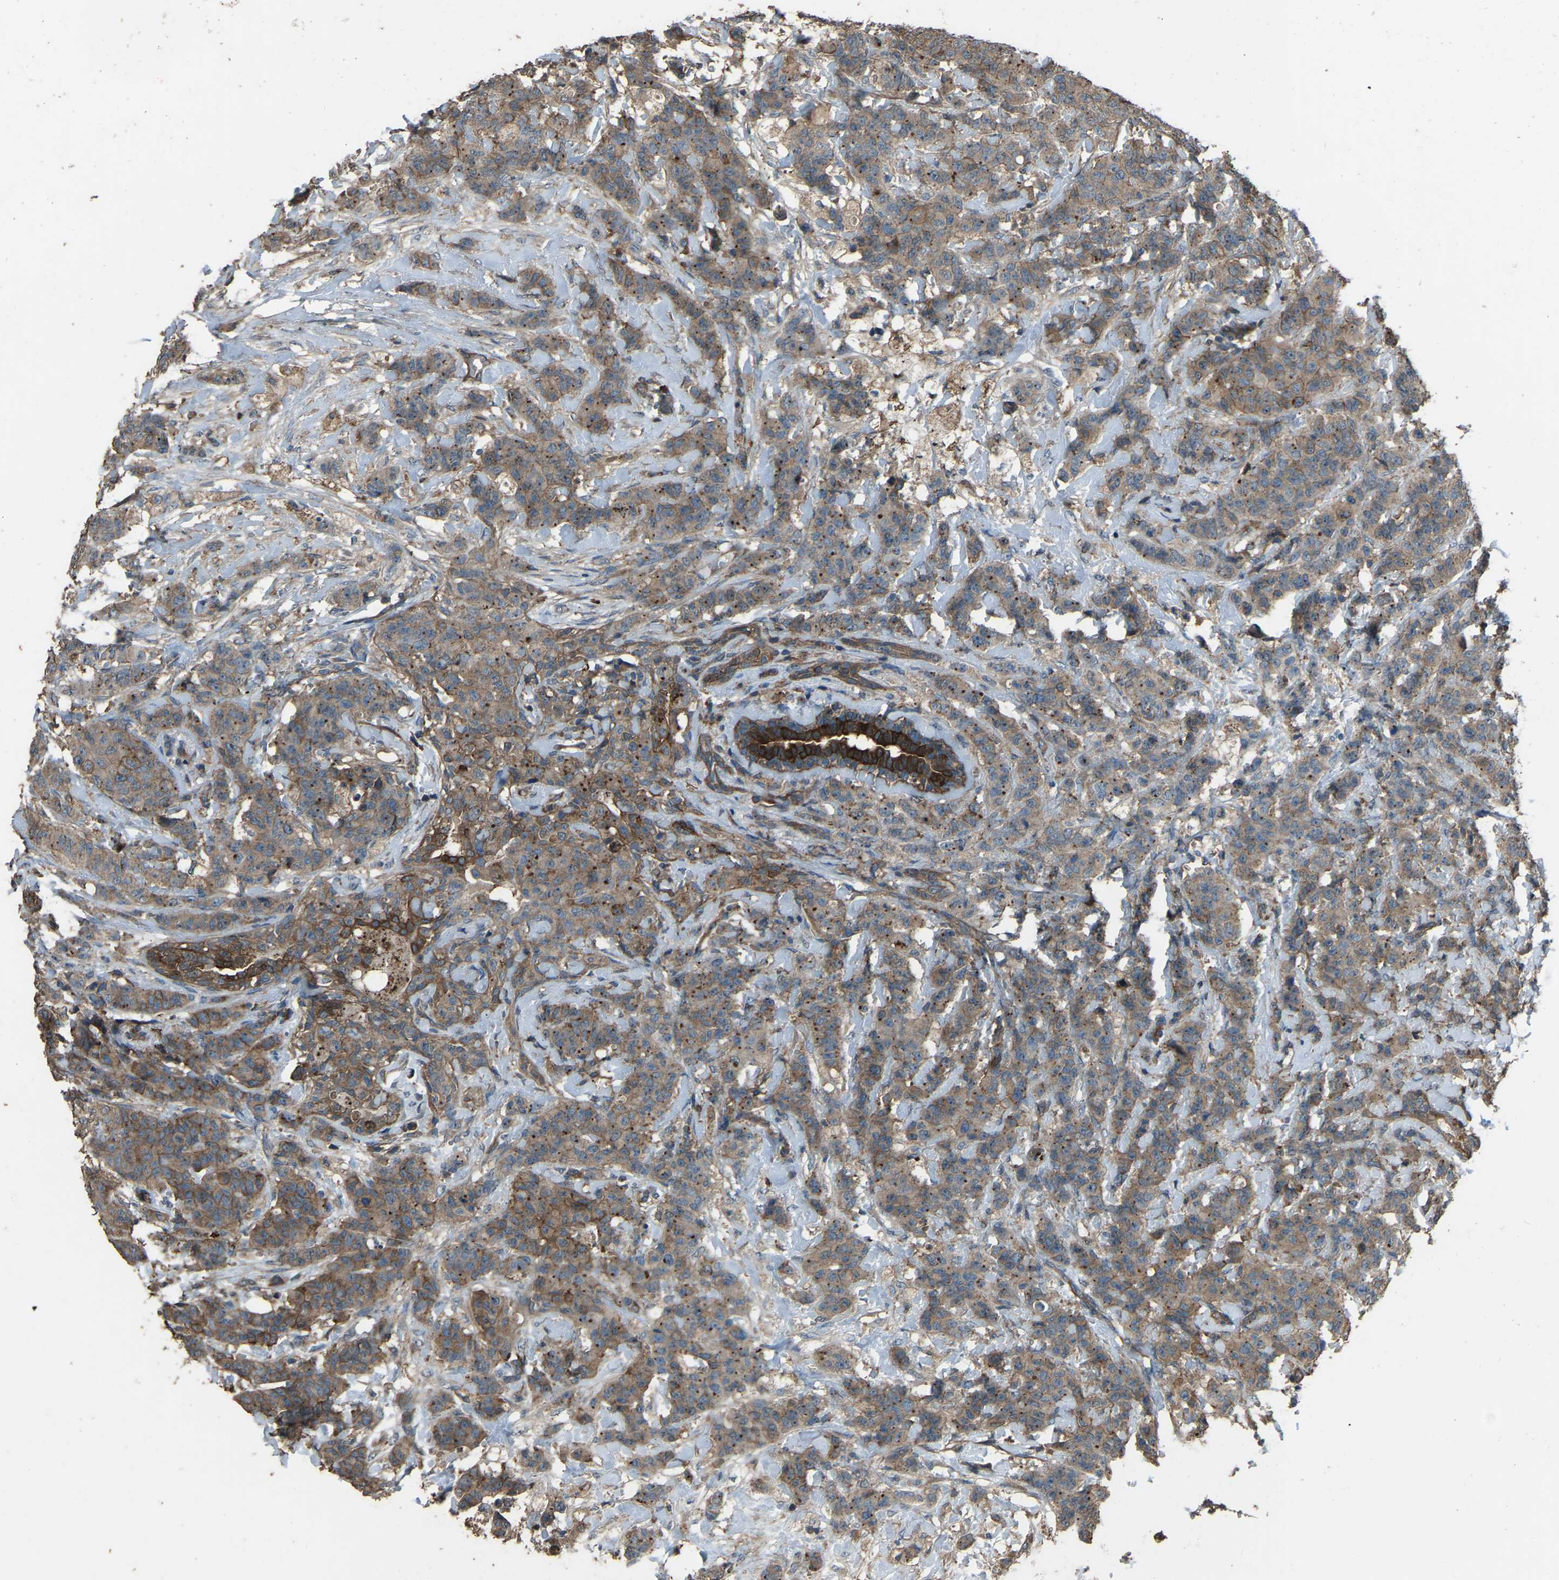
{"staining": {"intensity": "weak", "quantity": ">75%", "location": "cytoplasmic/membranous"}, "tissue": "breast cancer", "cell_type": "Tumor cells", "image_type": "cancer", "snomed": [{"axis": "morphology", "description": "Normal tissue, NOS"}, {"axis": "morphology", "description": "Duct carcinoma"}, {"axis": "topography", "description": "Breast"}], "caption": "Breast cancer (infiltrating ductal carcinoma) was stained to show a protein in brown. There is low levels of weak cytoplasmic/membranous positivity in approximately >75% of tumor cells. (DAB (3,3'-diaminobenzidine) = brown stain, brightfield microscopy at high magnification).", "gene": "SLC4A2", "patient": {"sex": "female", "age": 40}}